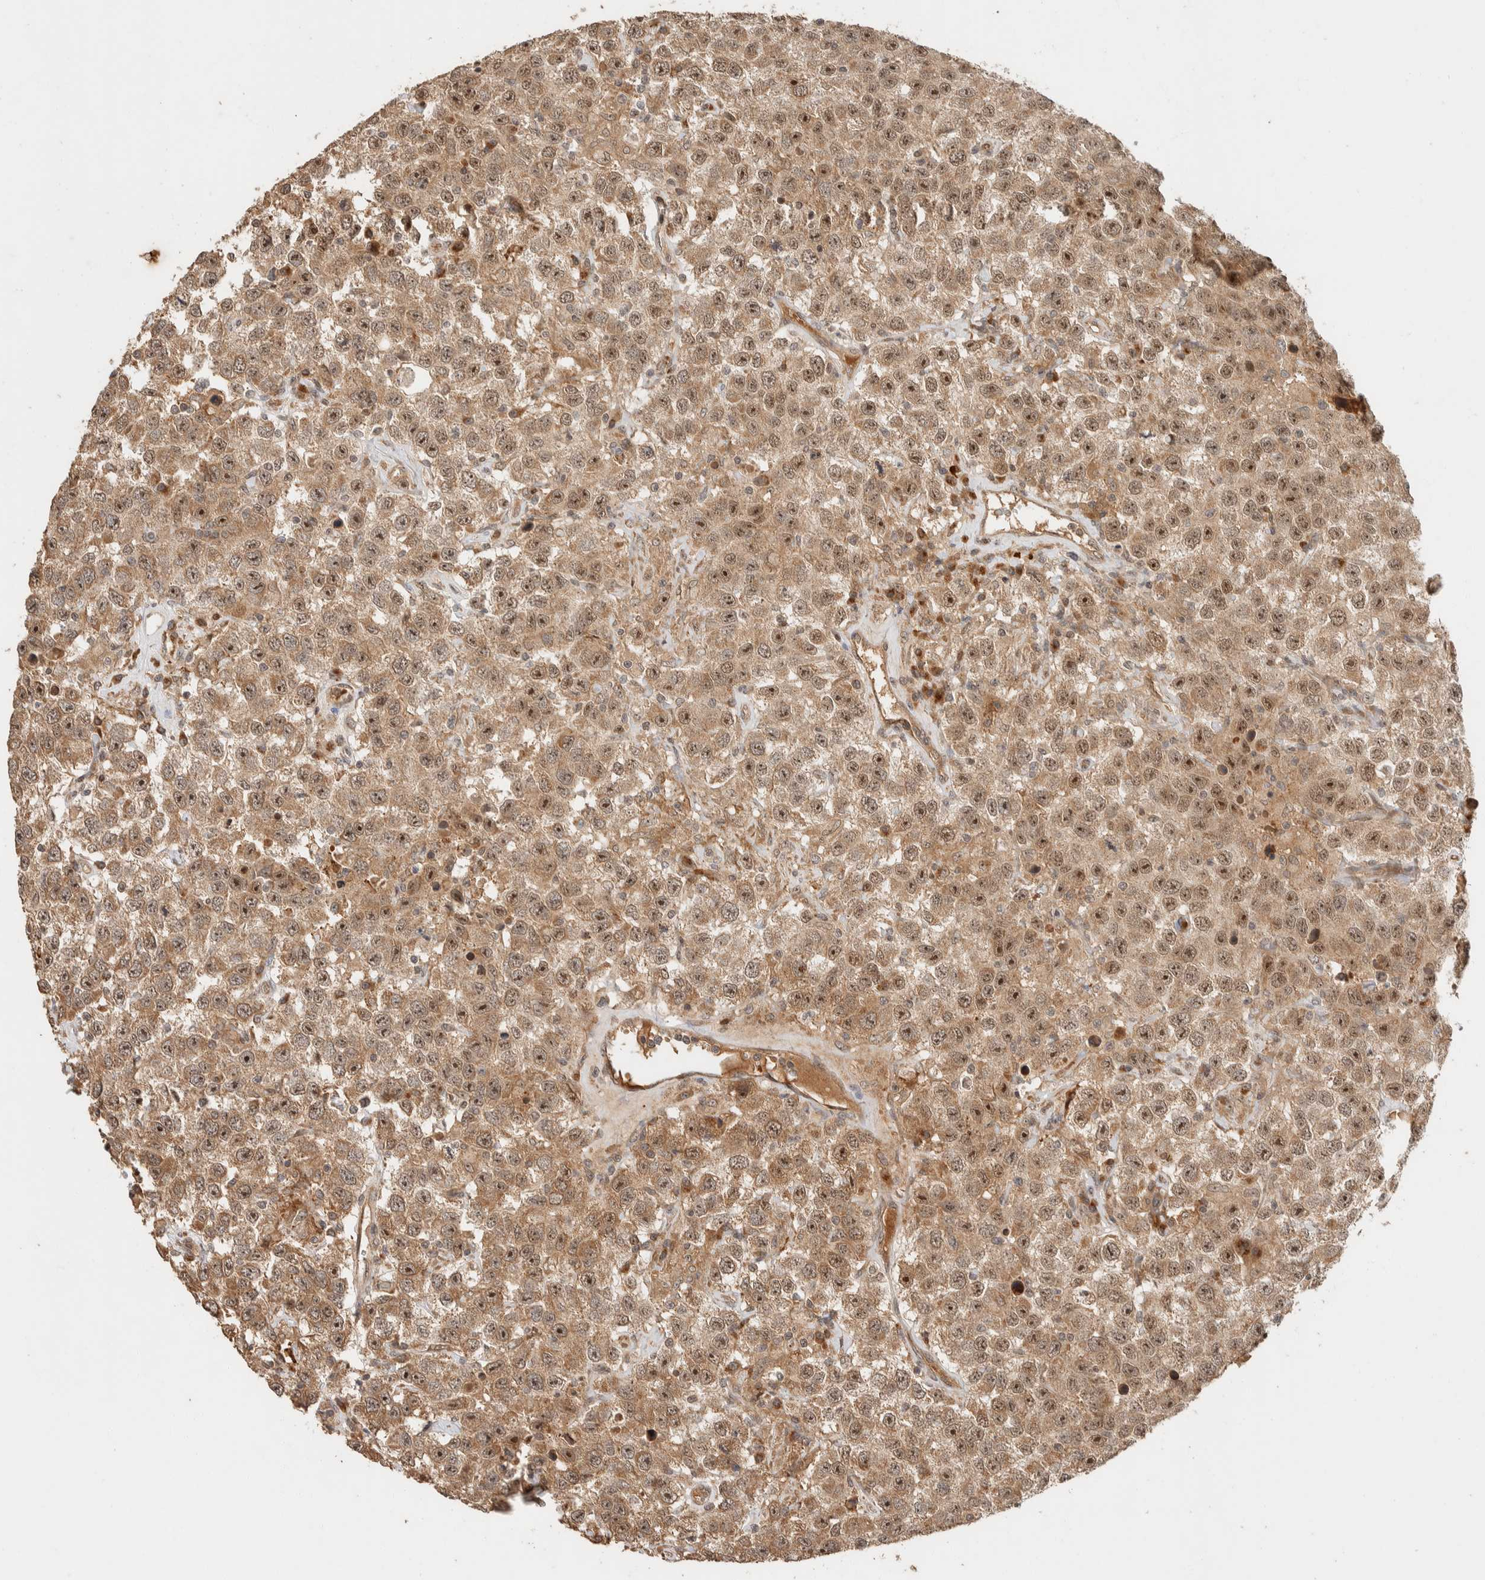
{"staining": {"intensity": "moderate", "quantity": ">75%", "location": "cytoplasmic/membranous,nuclear"}, "tissue": "testis cancer", "cell_type": "Tumor cells", "image_type": "cancer", "snomed": [{"axis": "morphology", "description": "Seminoma, NOS"}, {"axis": "topography", "description": "Testis"}], "caption": "A high-resolution image shows IHC staining of testis seminoma, which exhibits moderate cytoplasmic/membranous and nuclear positivity in approximately >75% of tumor cells.", "gene": "ZBTB2", "patient": {"sex": "male", "age": 41}}